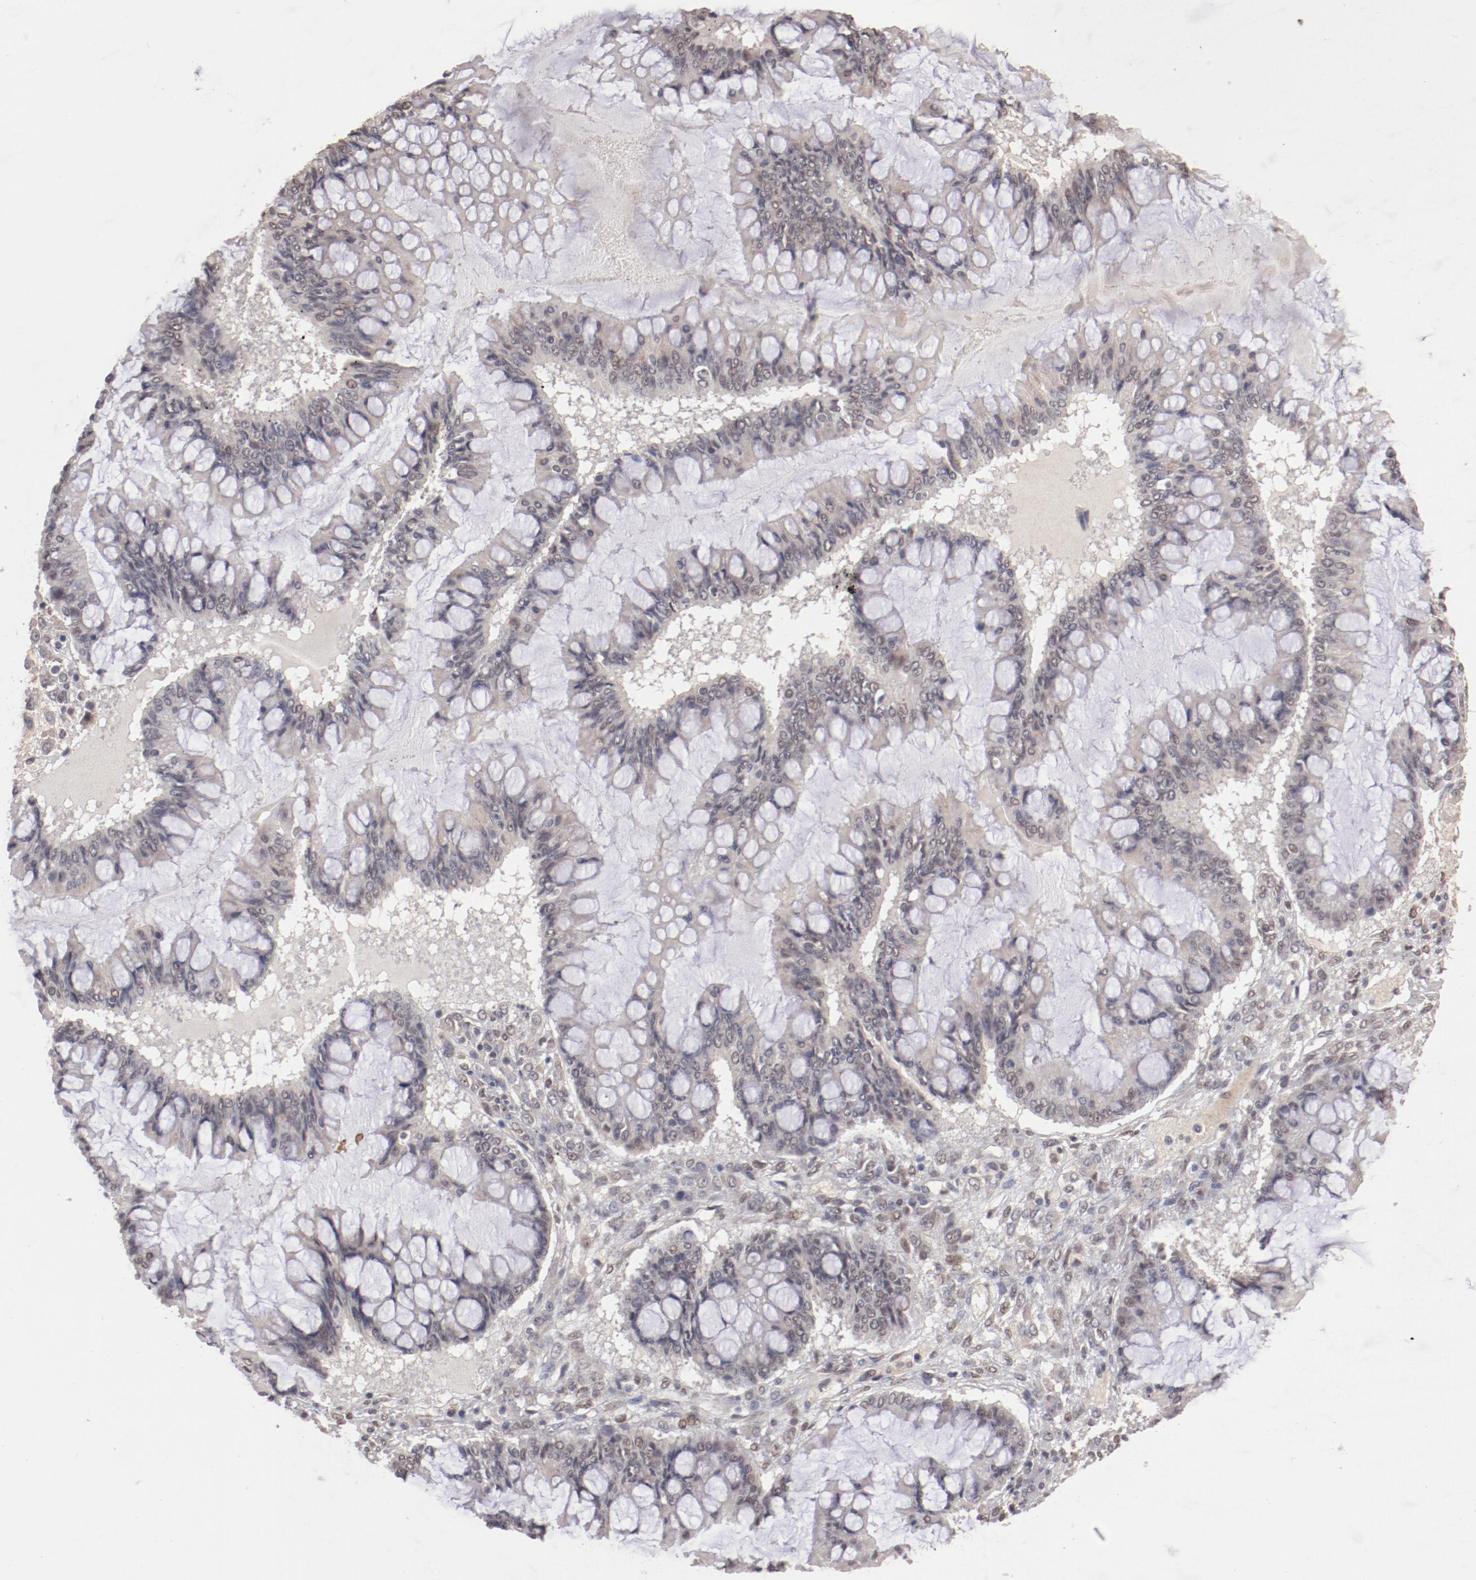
{"staining": {"intensity": "weak", "quantity": ">75%", "location": "cytoplasmic/membranous,nuclear"}, "tissue": "ovarian cancer", "cell_type": "Tumor cells", "image_type": "cancer", "snomed": [{"axis": "morphology", "description": "Cystadenocarcinoma, mucinous, NOS"}, {"axis": "topography", "description": "Ovary"}], "caption": "Mucinous cystadenocarcinoma (ovarian) was stained to show a protein in brown. There is low levels of weak cytoplasmic/membranous and nuclear positivity in approximately >75% of tumor cells.", "gene": "NFE2", "patient": {"sex": "female", "age": 73}}